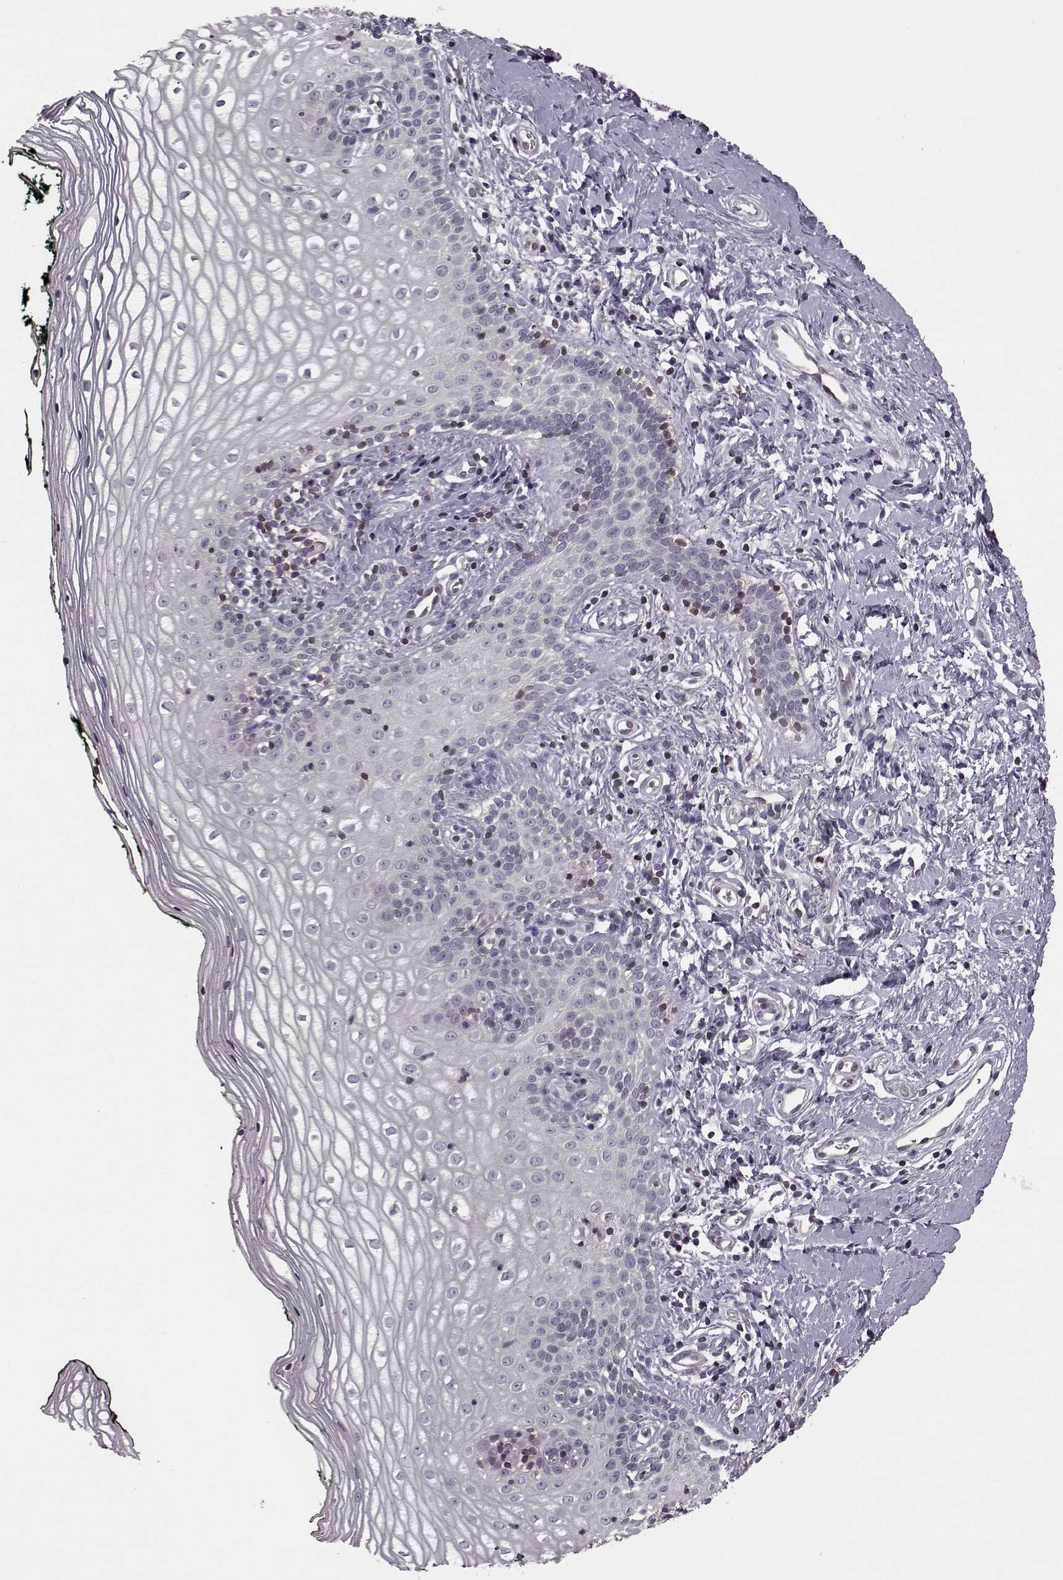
{"staining": {"intensity": "negative", "quantity": "none", "location": "none"}, "tissue": "vagina", "cell_type": "Squamous epithelial cells", "image_type": "normal", "snomed": [{"axis": "morphology", "description": "Normal tissue, NOS"}, {"axis": "topography", "description": "Vagina"}], "caption": "Histopathology image shows no significant protein positivity in squamous epithelial cells of unremarkable vagina.", "gene": "CDC42SE1", "patient": {"sex": "female", "age": 47}}